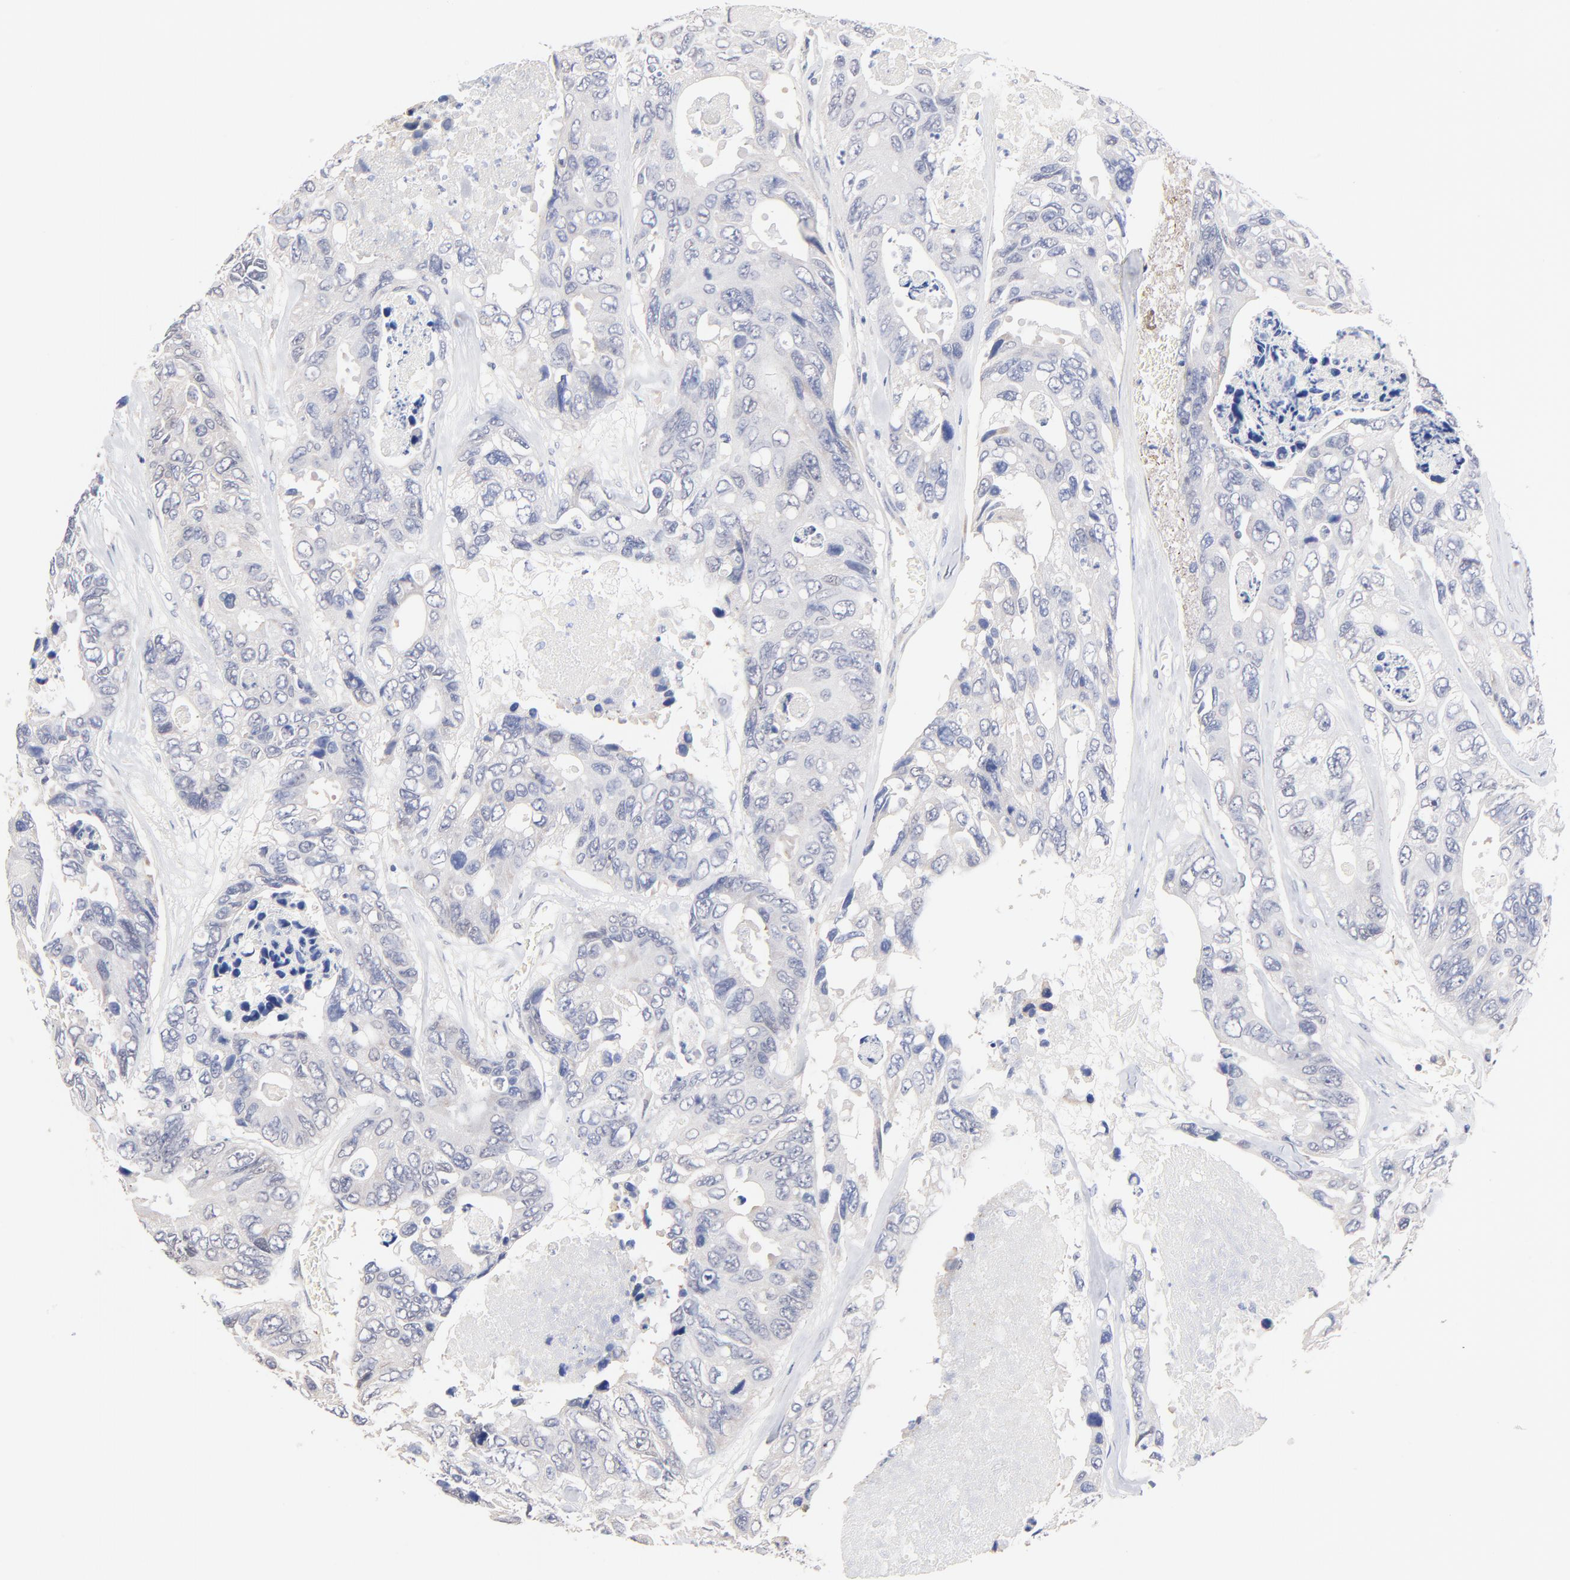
{"staining": {"intensity": "negative", "quantity": "none", "location": "none"}, "tissue": "colorectal cancer", "cell_type": "Tumor cells", "image_type": "cancer", "snomed": [{"axis": "morphology", "description": "Adenocarcinoma, NOS"}, {"axis": "topography", "description": "Colon"}], "caption": "IHC of human colorectal adenocarcinoma displays no staining in tumor cells. (Immunohistochemistry, brightfield microscopy, high magnification).", "gene": "TWNK", "patient": {"sex": "female", "age": 86}}